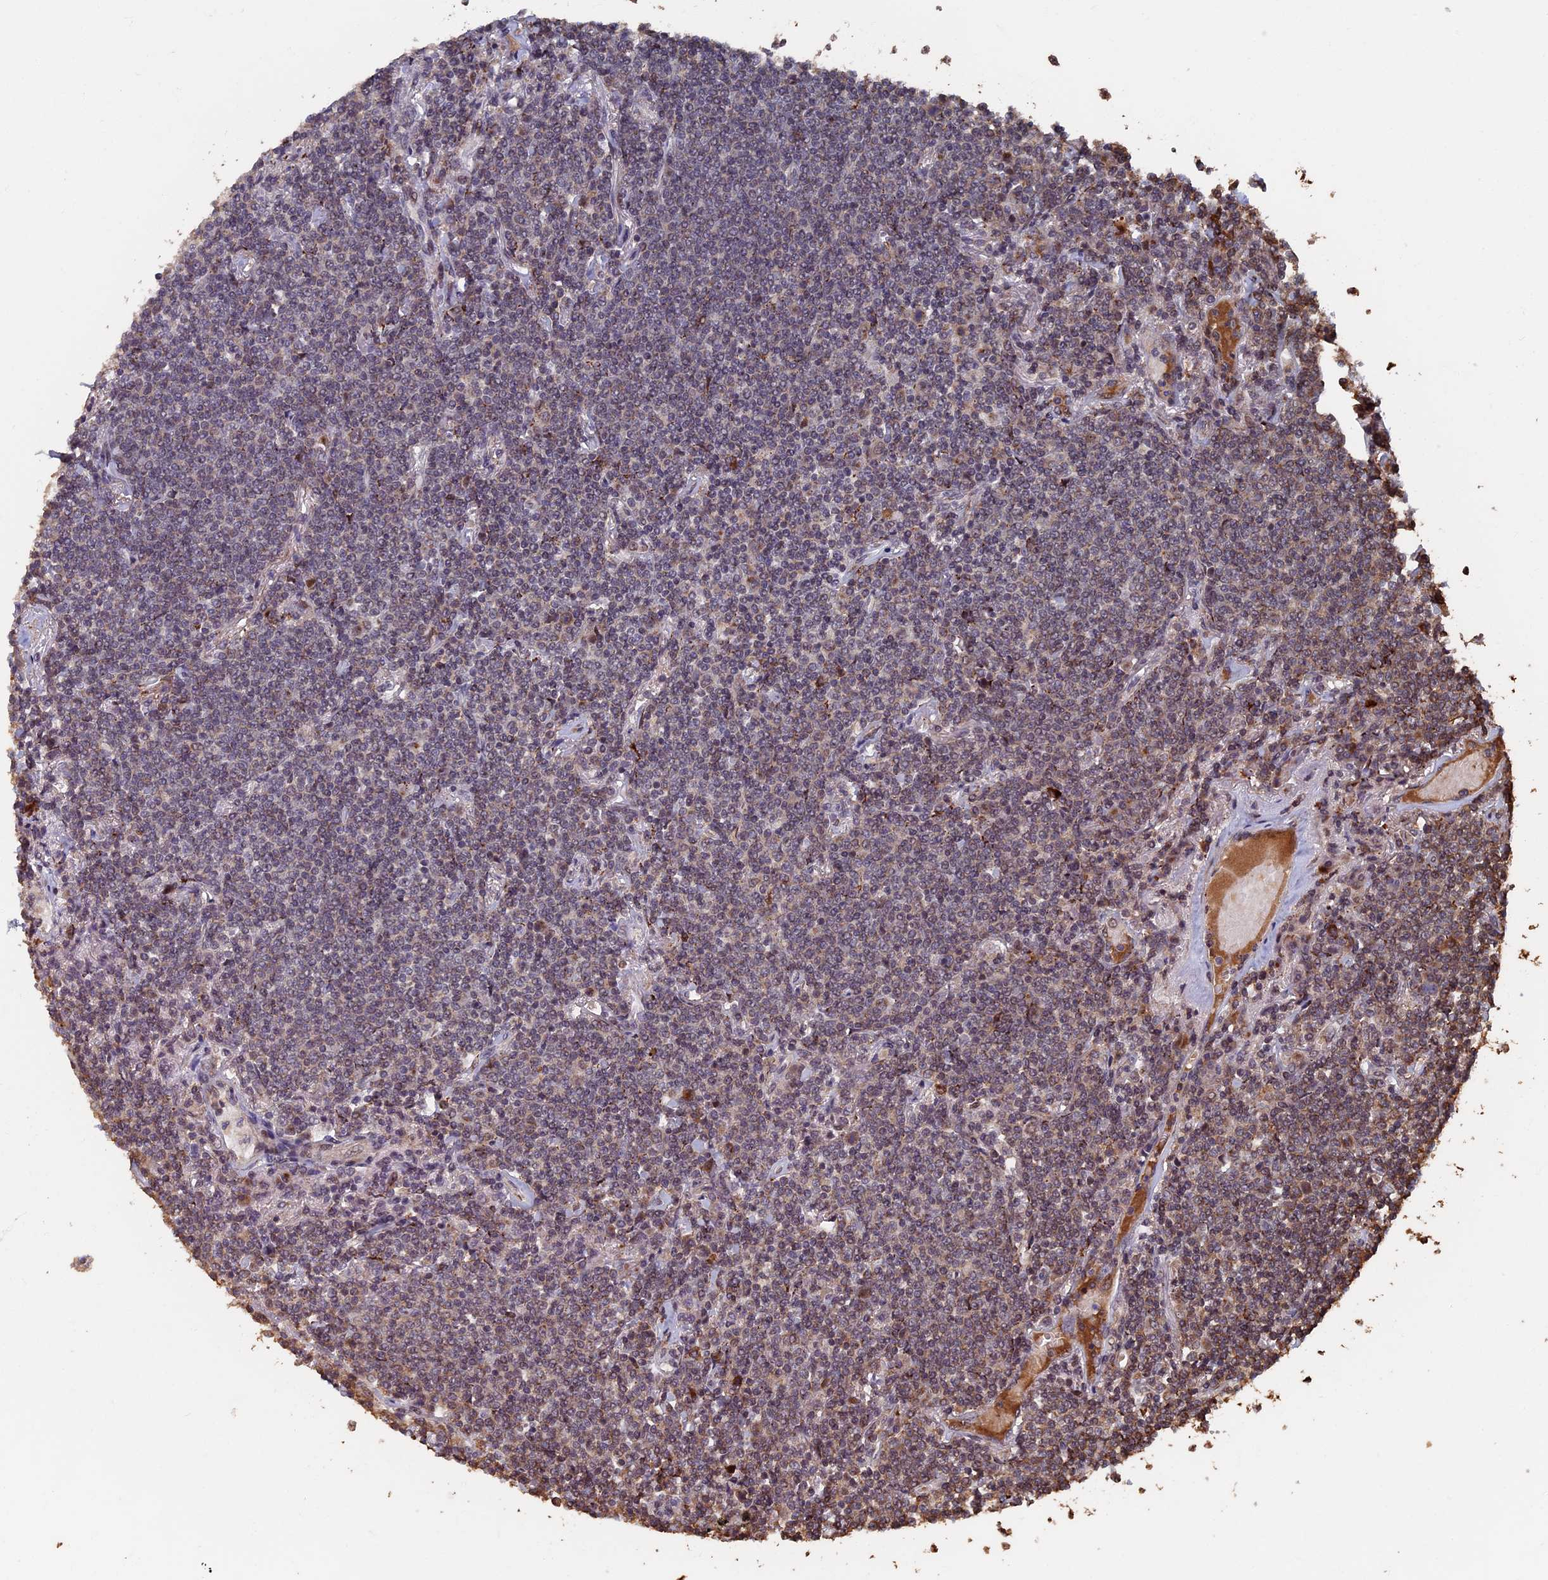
{"staining": {"intensity": "weak", "quantity": "<25%", "location": "nuclear"}, "tissue": "lymphoma", "cell_type": "Tumor cells", "image_type": "cancer", "snomed": [{"axis": "morphology", "description": "Malignant lymphoma, non-Hodgkin's type, Low grade"}, {"axis": "topography", "description": "Lung"}], "caption": "Human lymphoma stained for a protein using immunohistochemistry exhibits no positivity in tumor cells.", "gene": "RASGRF1", "patient": {"sex": "female", "age": 71}}